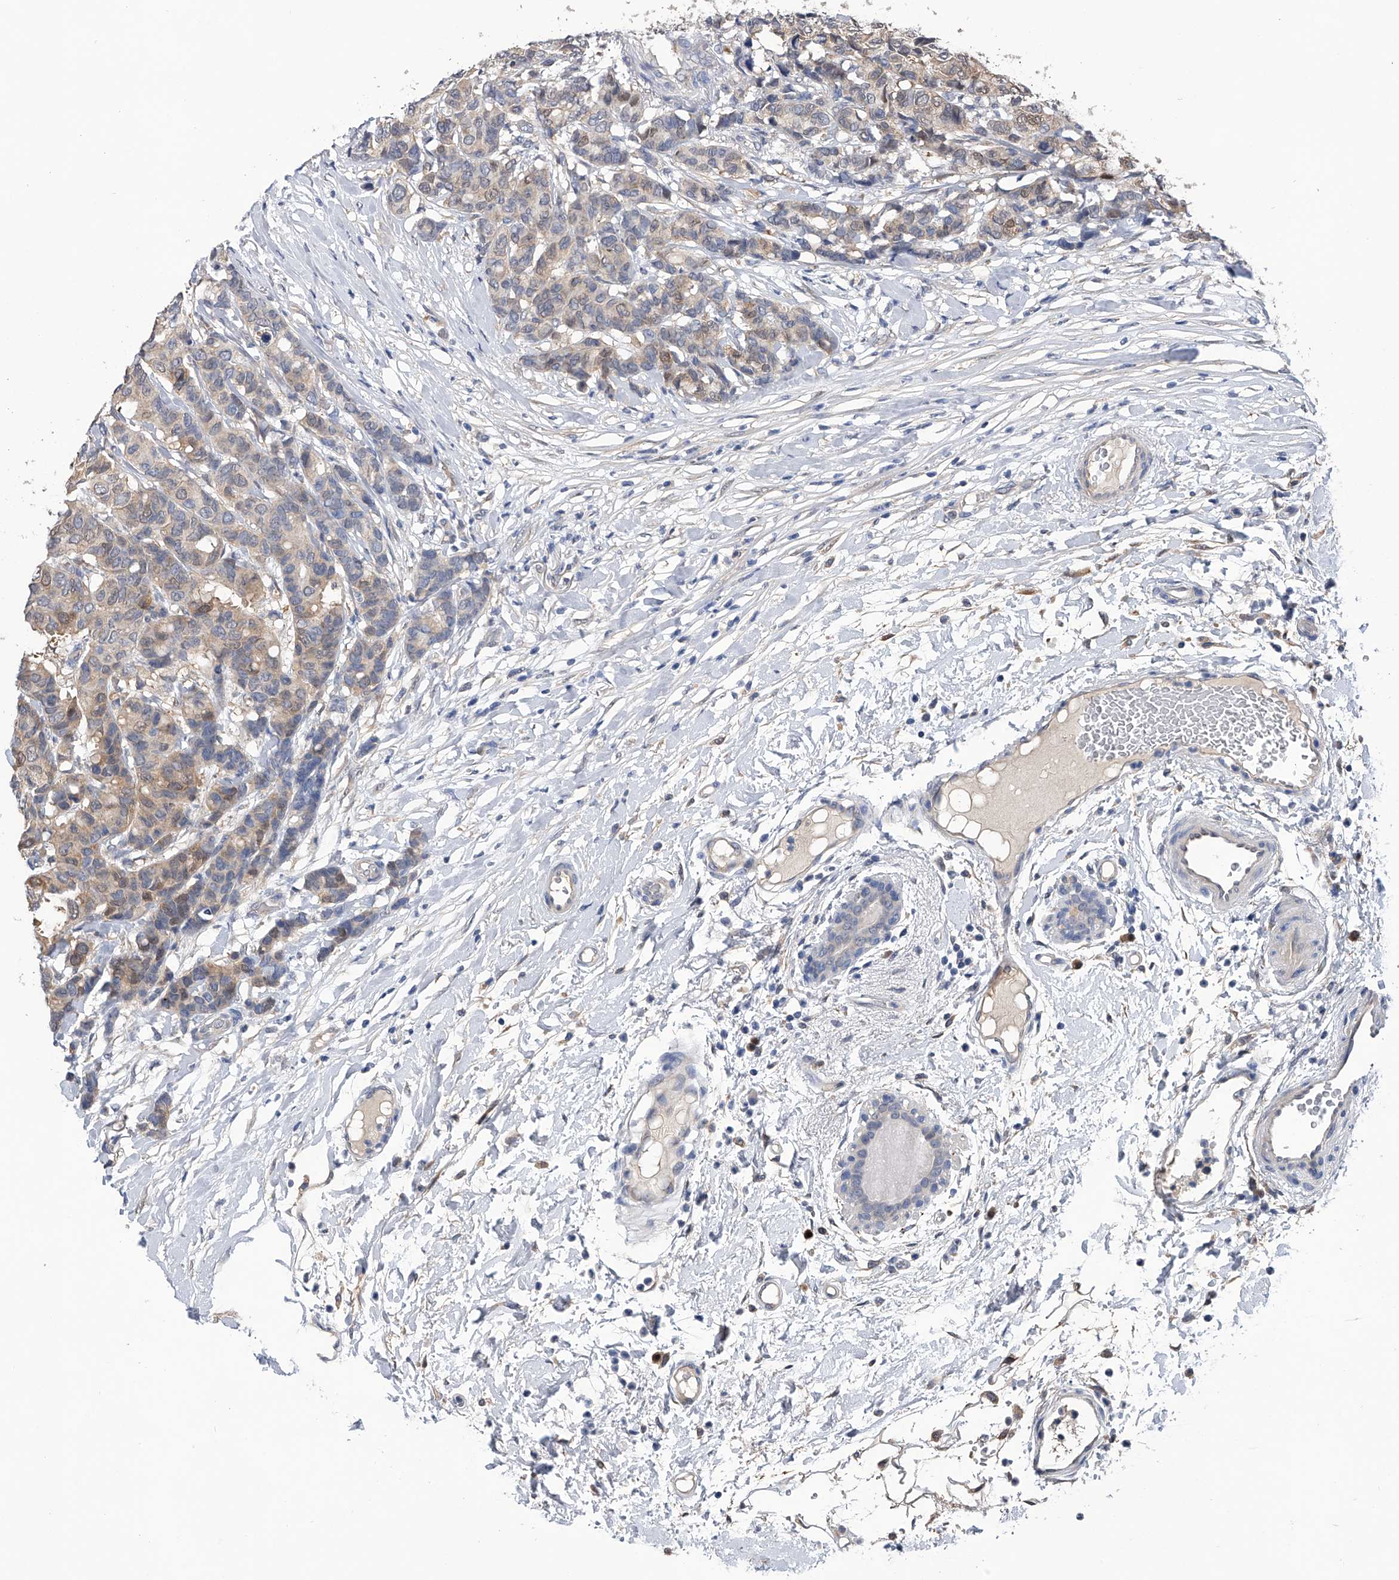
{"staining": {"intensity": "weak", "quantity": "<25%", "location": "cytoplasmic/membranous,nuclear"}, "tissue": "breast cancer", "cell_type": "Tumor cells", "image_type": "cancer", "snomed": [{"axis": "morphology", "description": "Duct carcinoma"}, {"axis": "topography", "description": "Breast"}], "caption": "Immunohistochemical staining of human breast cancer (infiltrating ductal carcinoma) demonstrates no significant expression in tumor cells. The staining is performed using DAB (3,3'-diaminobenzidine) brown chromogen with nuclei counter-stained in using hematoxylin.", "gene": "PGM3", "patient": {"sex": "female", "age": 87}}